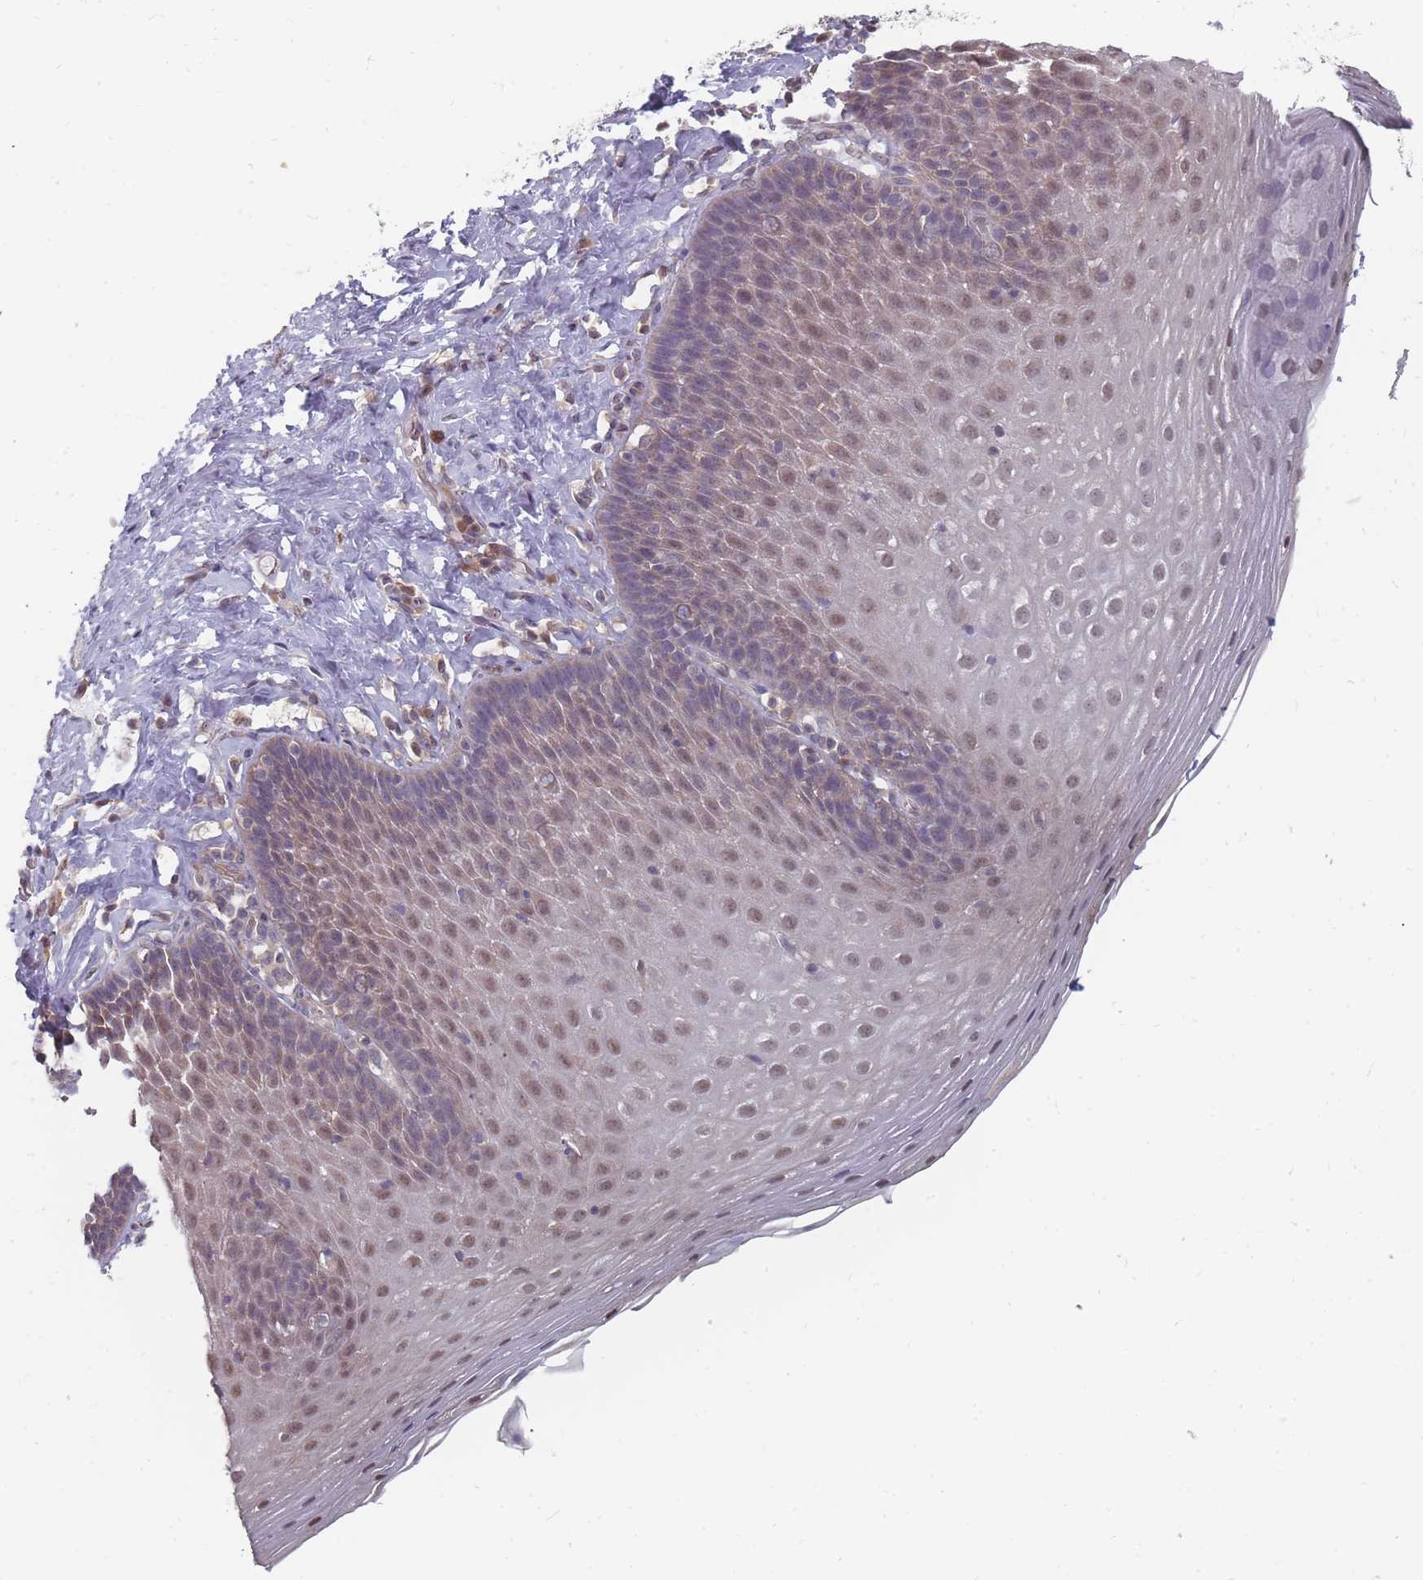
{"staining": {"intensity": "moderate", "quantity": "25%-75%", "location": "nuclear"}, "tissue": "esophagus", "cell_type": "Squamous epithelial cells", "image_type": "normal", "snomed": [{"axis": "morphology", "description": "Normal tissue, NOS"}, {"axis": "topography", "description": "Esophagus"}], "caption": "Approximately 25%-75% of squamous epithelial cells in normal esophagus show moderate nuclear protein positivity as visualized by brown immunohistochemical staining.", "gene": "NKD1", "patient": {"sex": "female", "age": 61}}